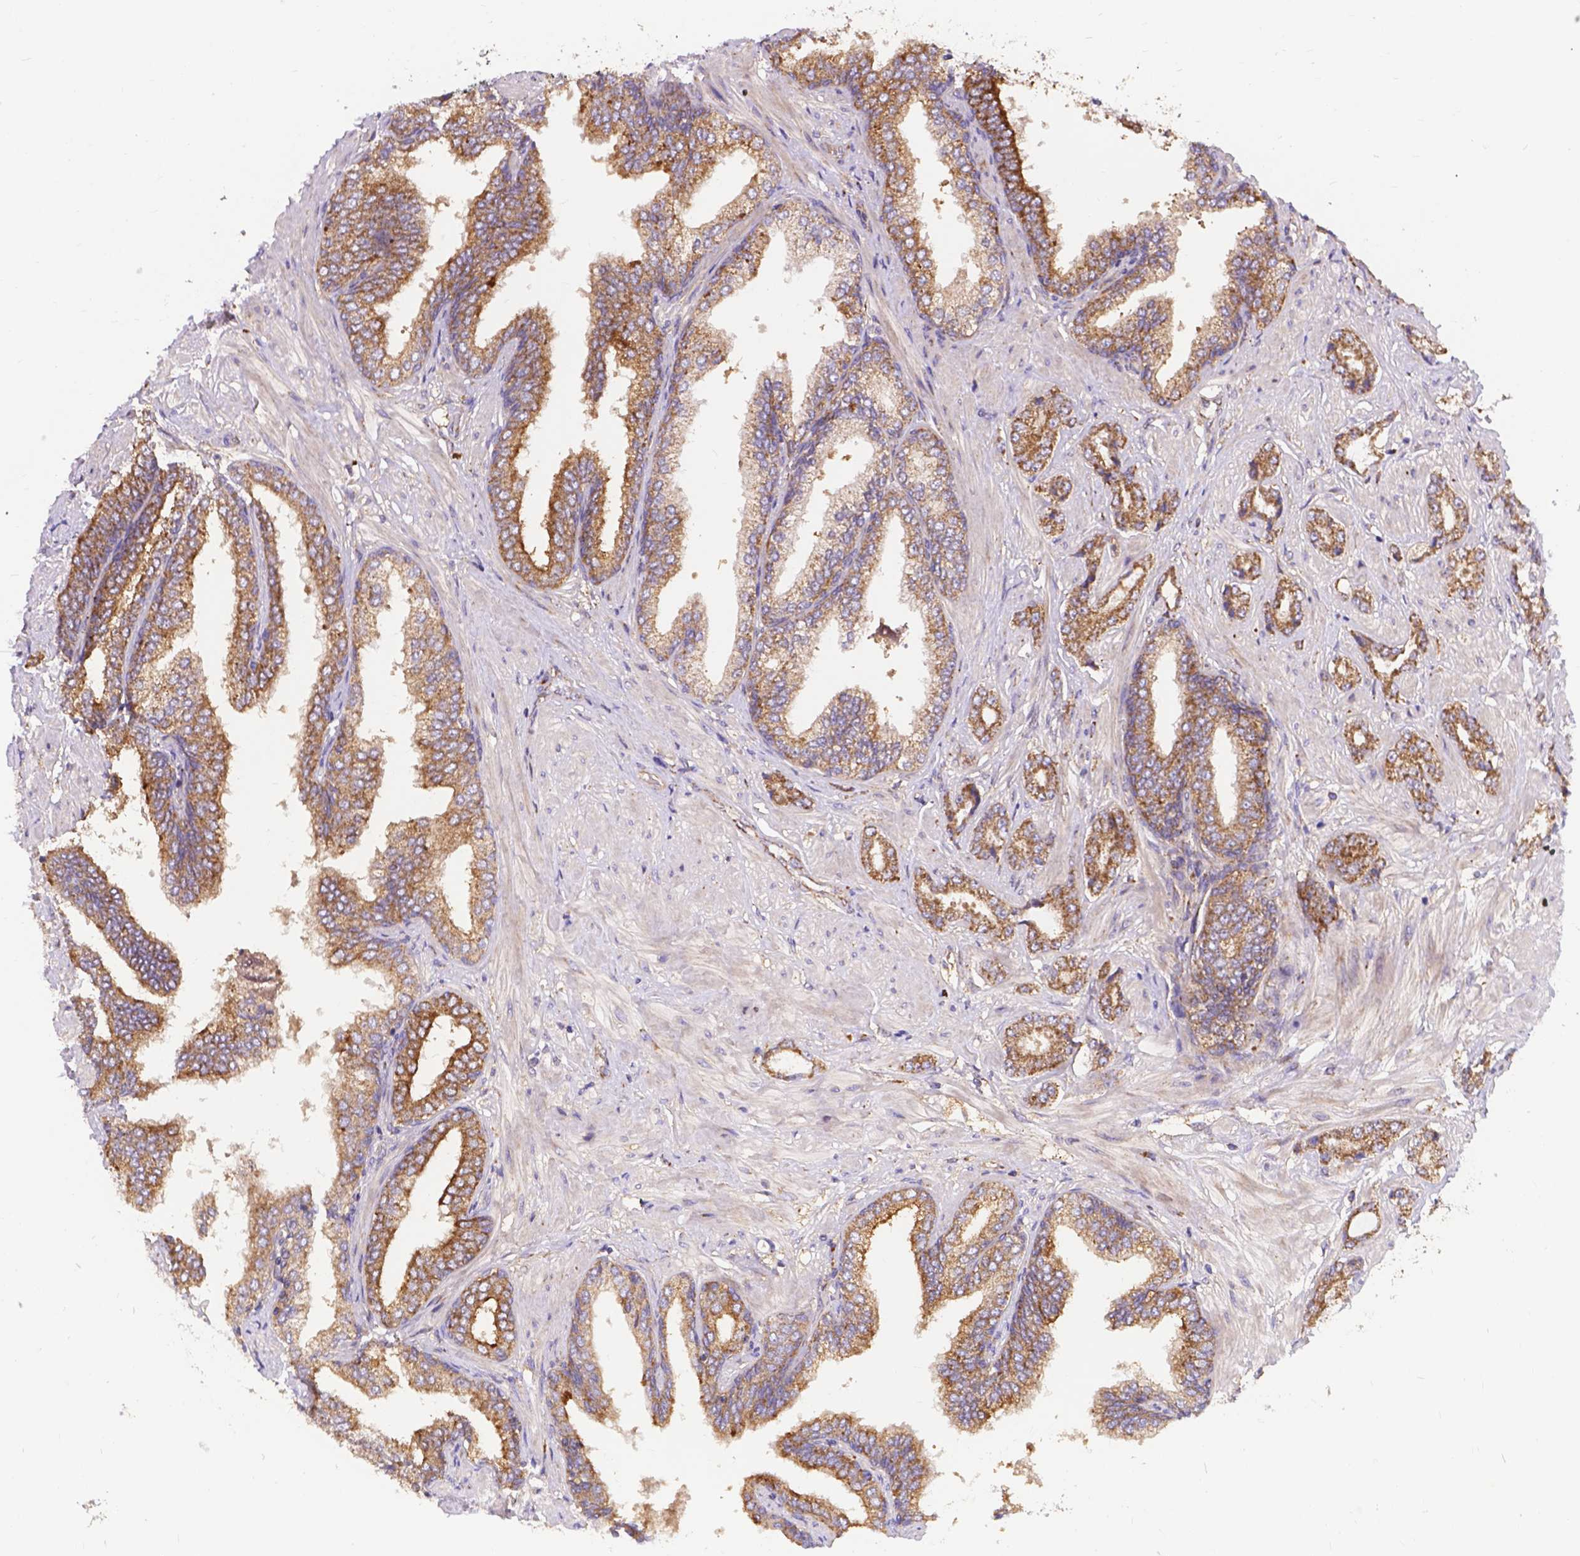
{"staining": {"intensity": "moderate", "quantity": "25%-75%", "location": "cytoplasmic/membranous"}, "tissue": "prostate cancer", "cell_type": "Tumor cells", "image_type": "cancer", "snomed": [{"axis": "morphology", "description": "Adenocarcinoma, Low grade"}, {"axis": "topography", "description": "Prostate"}], "caption": "This histopathology image shows immunohistochemistry (IHC) staining of prostate low-grade adenocarcinoma, with medium moderate cytoplasmic/membranous positivity in approximately 25%-75% of tumor cells.", "gene": "AK3", "patient": {"sex": "male", "age": 55}}